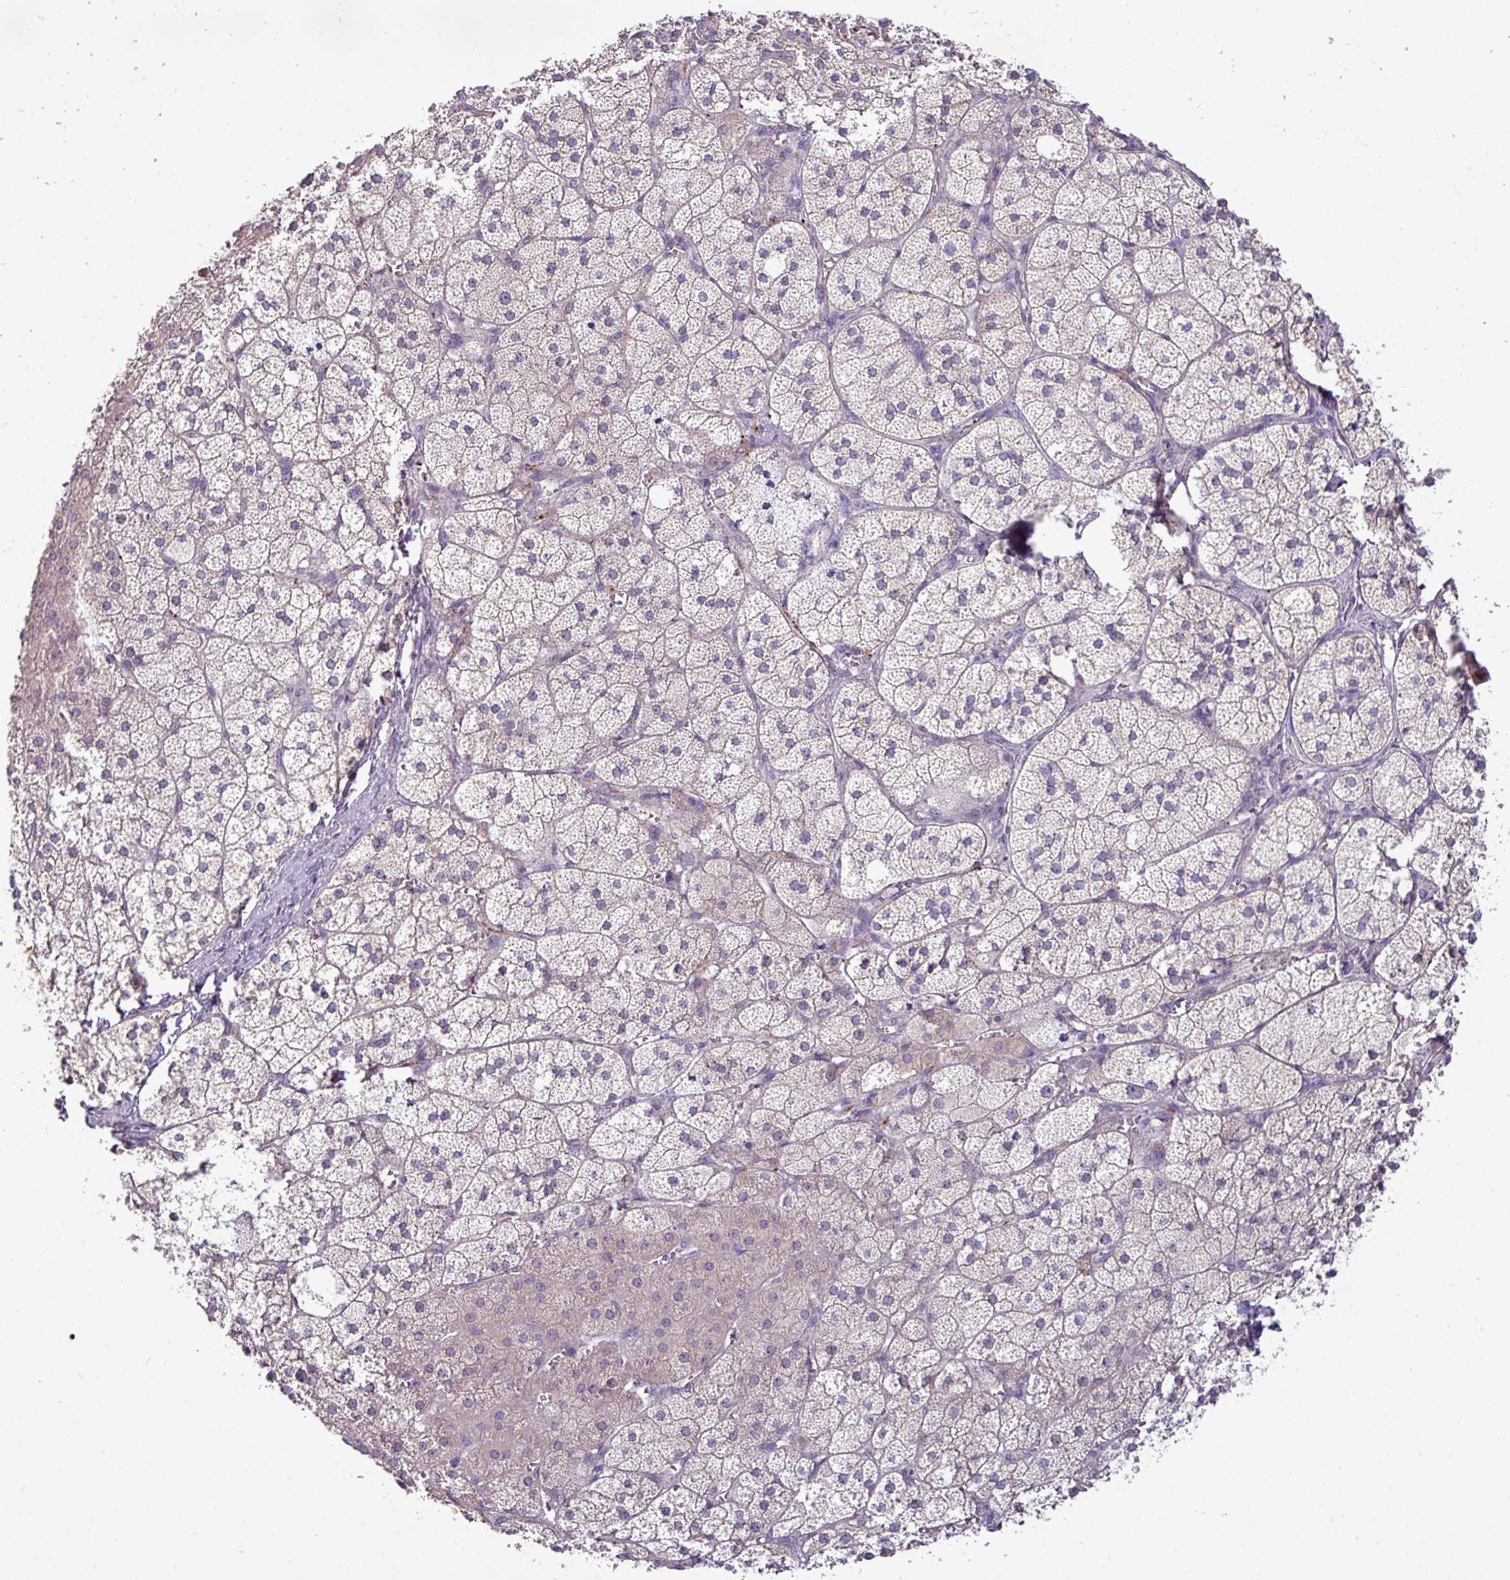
{"staining": {"intensity": "weak", "quantity": "25%-75%", "location": "cytoplasmic/membranous"}, "tissue": "adrenal gland", "cell_type": "Glandular cells", "image_type": "normal", "snomed": [{"axis": "morphology", "description": "Normal tissue, NOS"}, {"axis": "topography", "description": "Adrenal gland"}], "caption": "The micrograph reveals a brown stain indicating the presence of a protein in the cytoplasmic/membranous of glandular cells in adrenal gland. Ihc stains the protein of interest in brown and the nuclei are stained blue.", "gene": "AGAP4", "patient": {"sex": "female", "age": 52}}